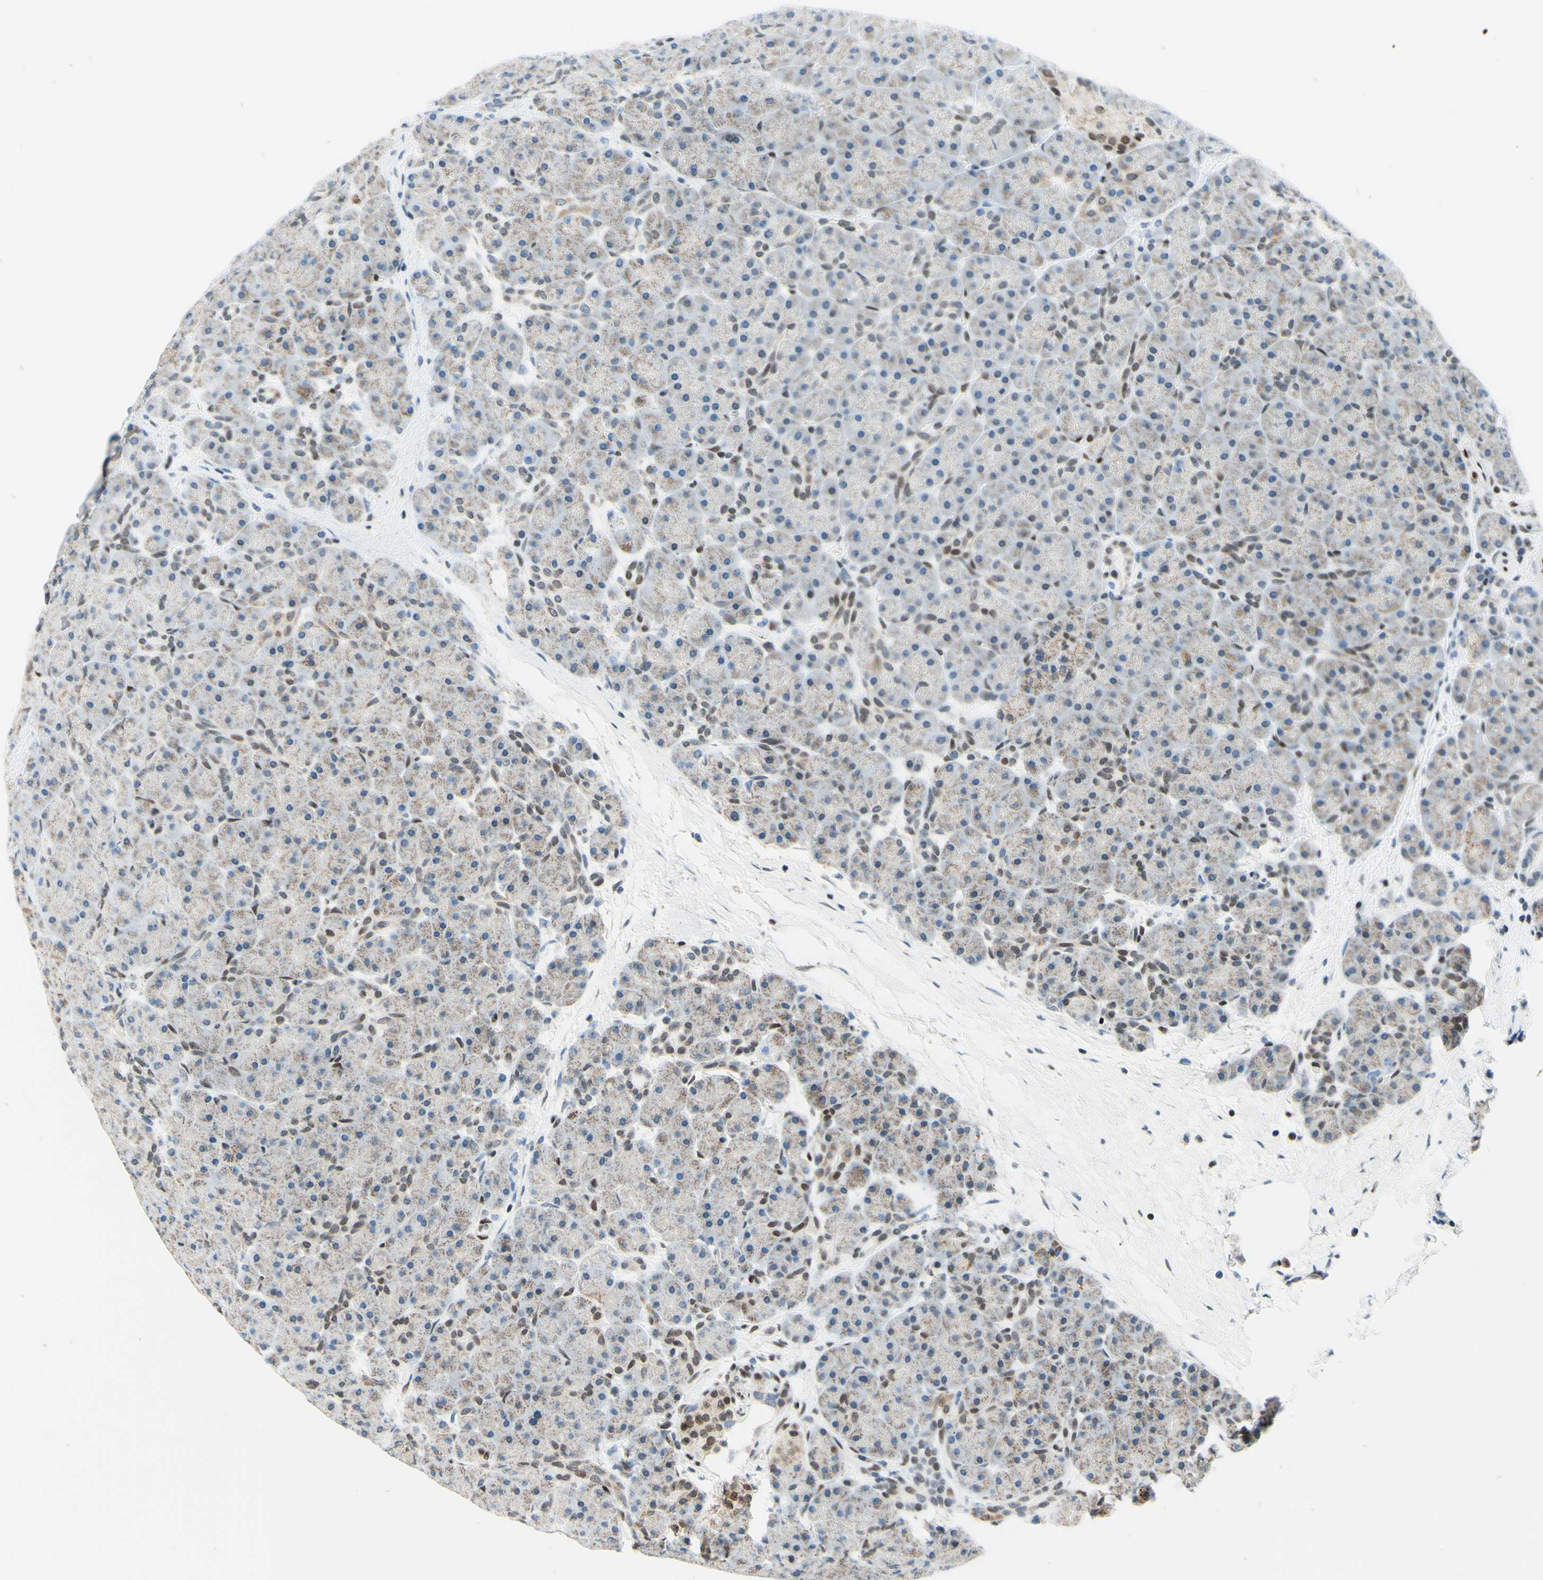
{"staining": {"intensity": "weak", "quantity": "25%-75%", "location": "cytoplasmic/membranous,nuclear"}, "tissue": "pancreas", "cell_type": "Exocrine glandular cells", "image_type": "normal", "snomed": [{"axis": "morphology", "description": "Normal tissue, NOS"}, {"axis": "topography", "description": "Pancreas"}], "caption": "Pancreas was stained to show a protein in brown. There is low levels of weak cytoplasmic/membranous,nuclear positivity in about 25%-75% of exocrine glandular cells.", "gene": "CBX7", "patient": {"sex": "male", "age": 66}}